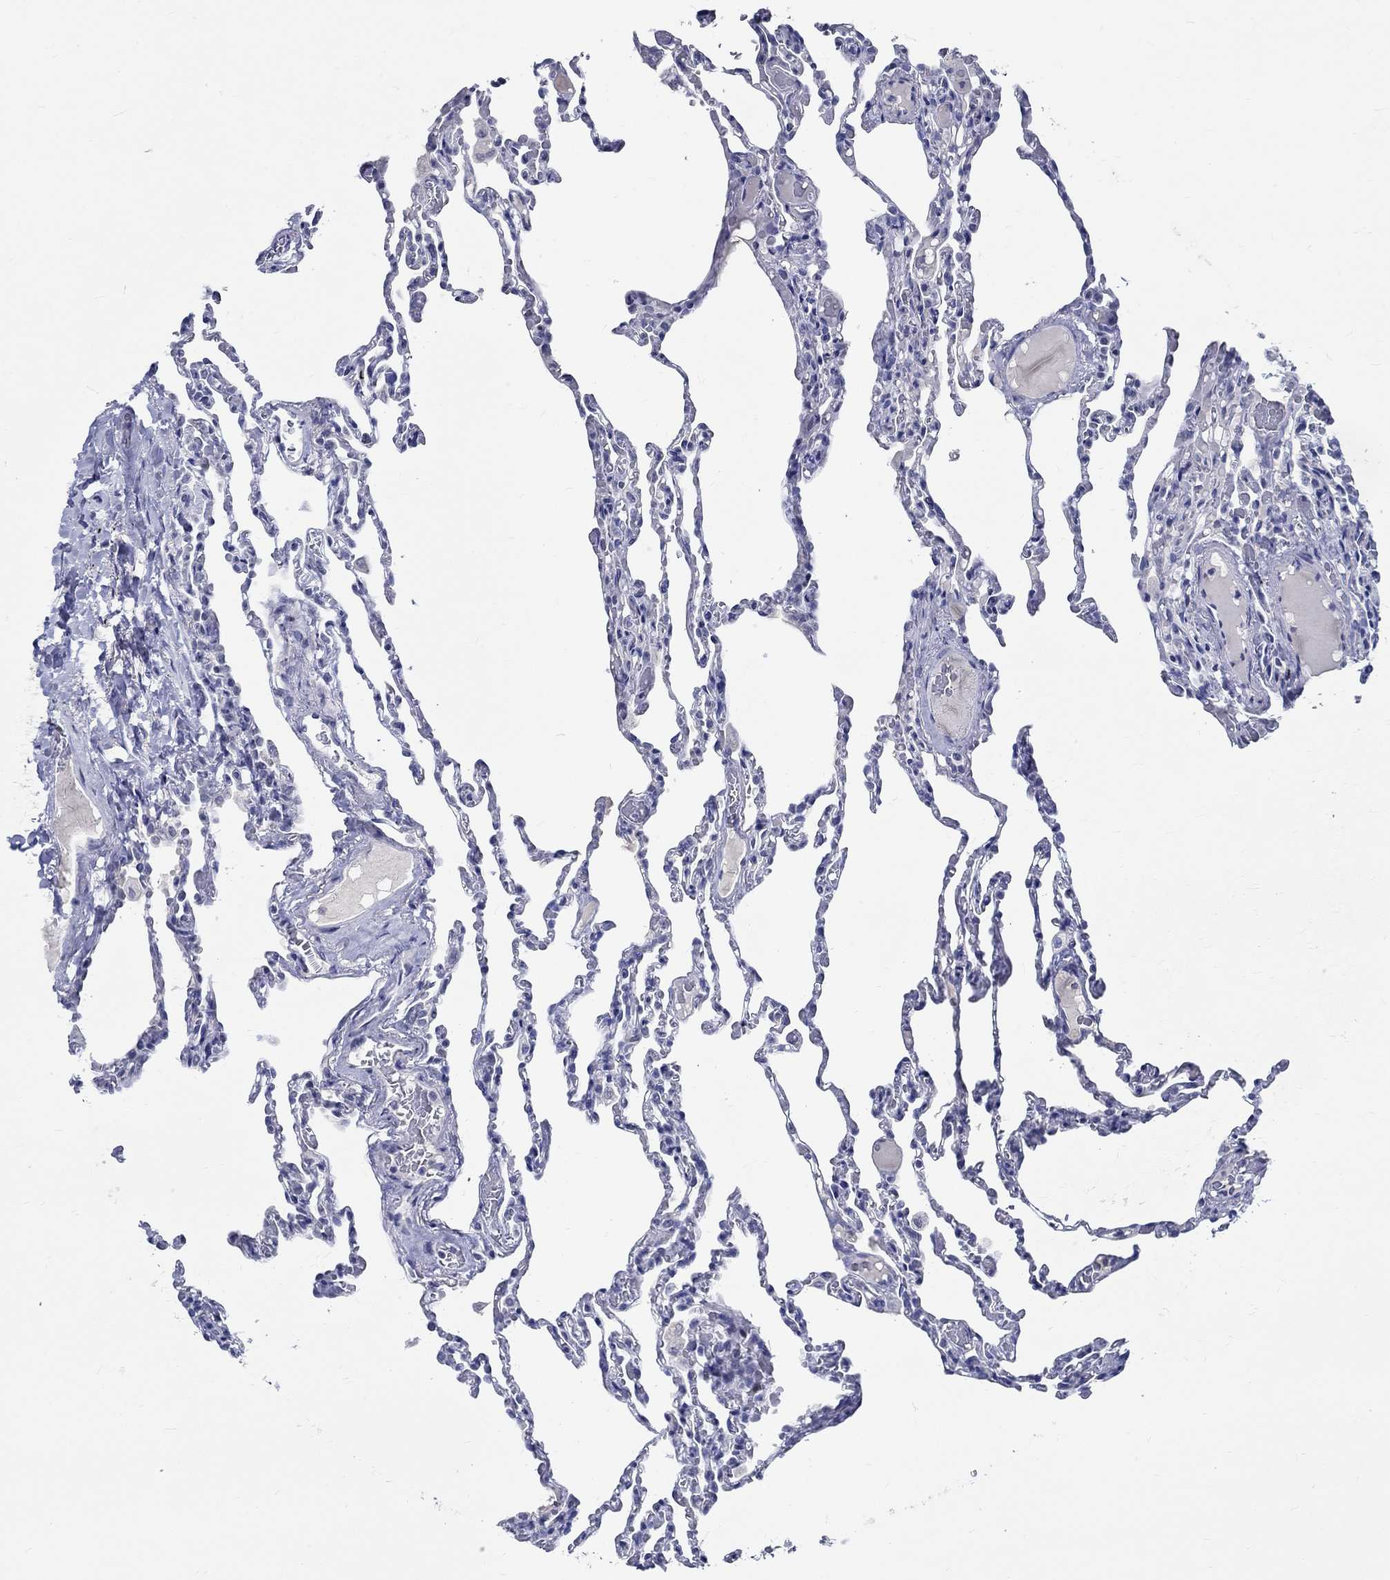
{"staining": {"intensity": "negative", "quantity": "none", "location": "none"}, "tissue": "lung", "cell_type": "Alveolar cells", "image_type": "normal", "snomed": [{"axis": "morphology", "description": "Normal tissue, NOS"}, {"axis": "topography", "description": "Lung"}], "caption": "Immunohistochemistry micrograph of benign lung: lung stained with DAB (3,3'-diaminobenzidine) displays no significant protein staining in alveolar cells.", "gene": "CETN1", "patient": {"sex": "female", "age": 43}}